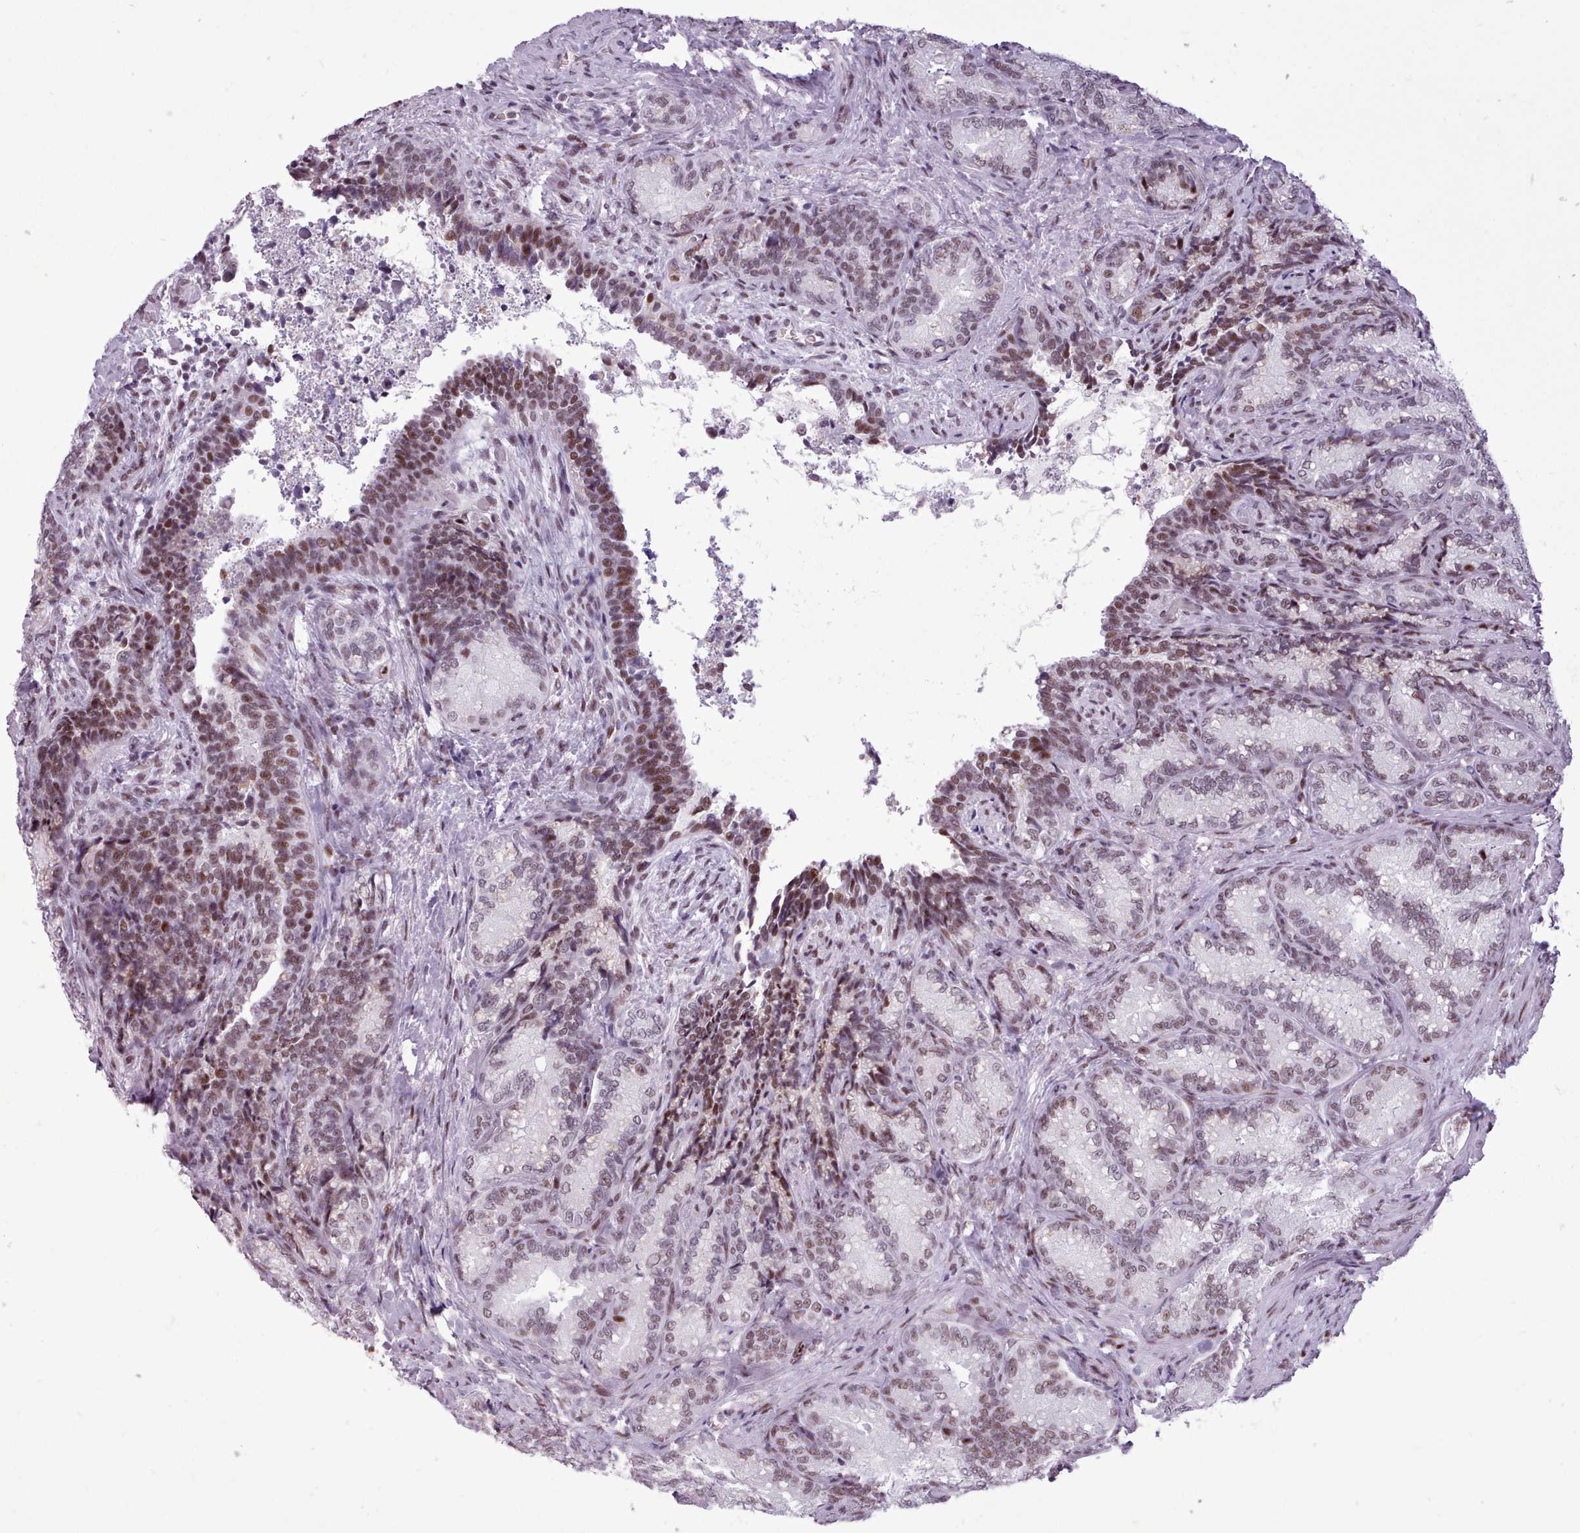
{"staining": {"intensity": "moderate", "quantity": ">75%", "location": "nuclear"}, "tissue": "seminal vesicle", "cell_type": "Glandular cells", "image_type": "normal", "snomed": [{"axis": "morphology", "description": "Normal tissue, NOS"}, {"axis": "topography", "description": "Seminal veicle"}], "caption": "The histopathology image reveals immunohistochemical staining of benign seminal vesicle. There is moderate nuclear staining is identified in approximately >75% of glandular cells.", "gene": "SRSF4", "patient": {"sex": "male", "age": 58}}